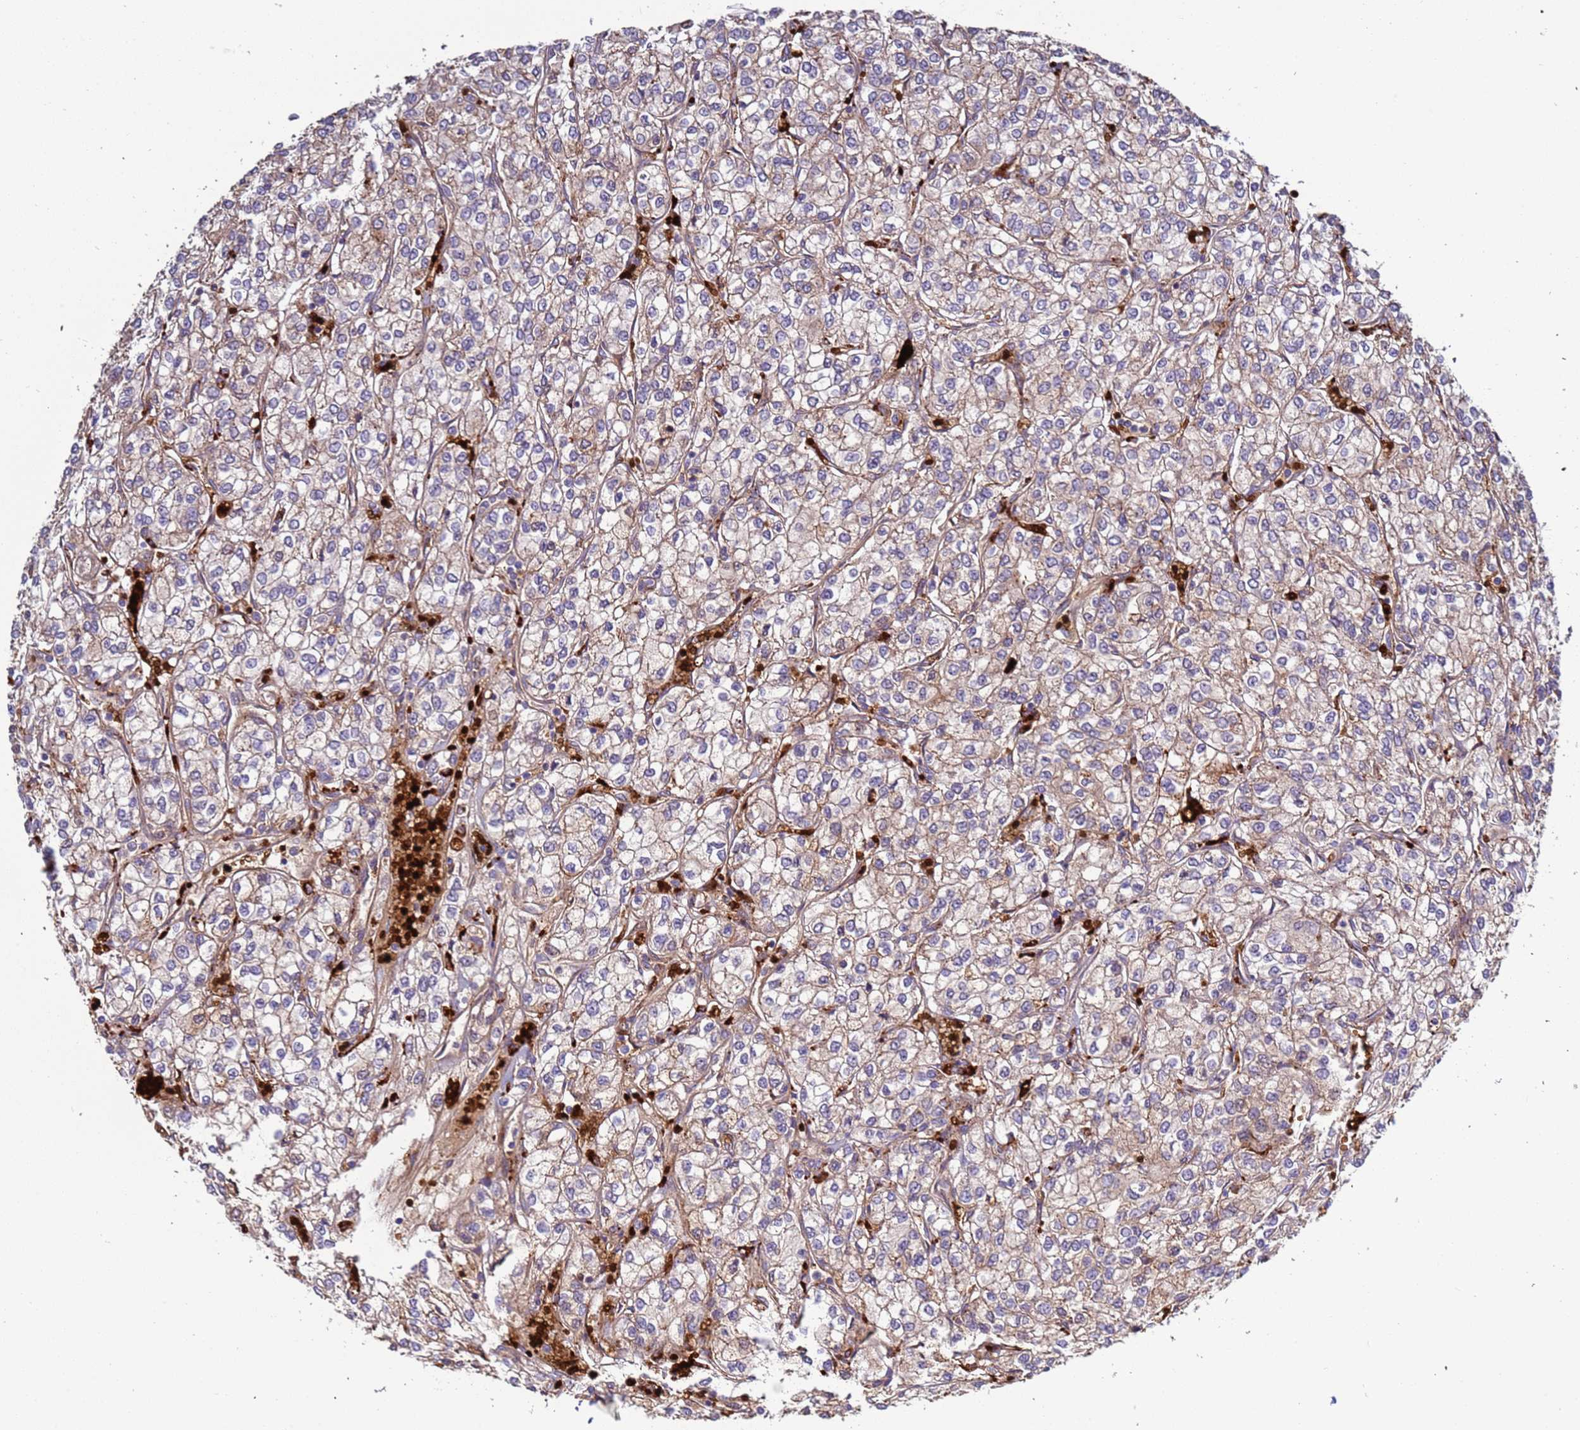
{"staining": {"intensity": "weak", "quantity": ">75%", "location": "cytoplasmic/membranous"}, "tissue": "renal cancer", "cell_type": "Tumor cells", "image_type": "cancer", "snomed": [{"axis": "morphology", "description": "Adenocarcinoma, NOS"}, {"axis": "topography", "description": "Kidney"}], "caption": "Protein expression analysis of renal cancer (adenocarcinoma) demonstrates weak cytoplasmic/membranous staining in approximately >75% of tumor cells.", "gene": "VPS36", "patient": {"sex": "male", "age": 80}}